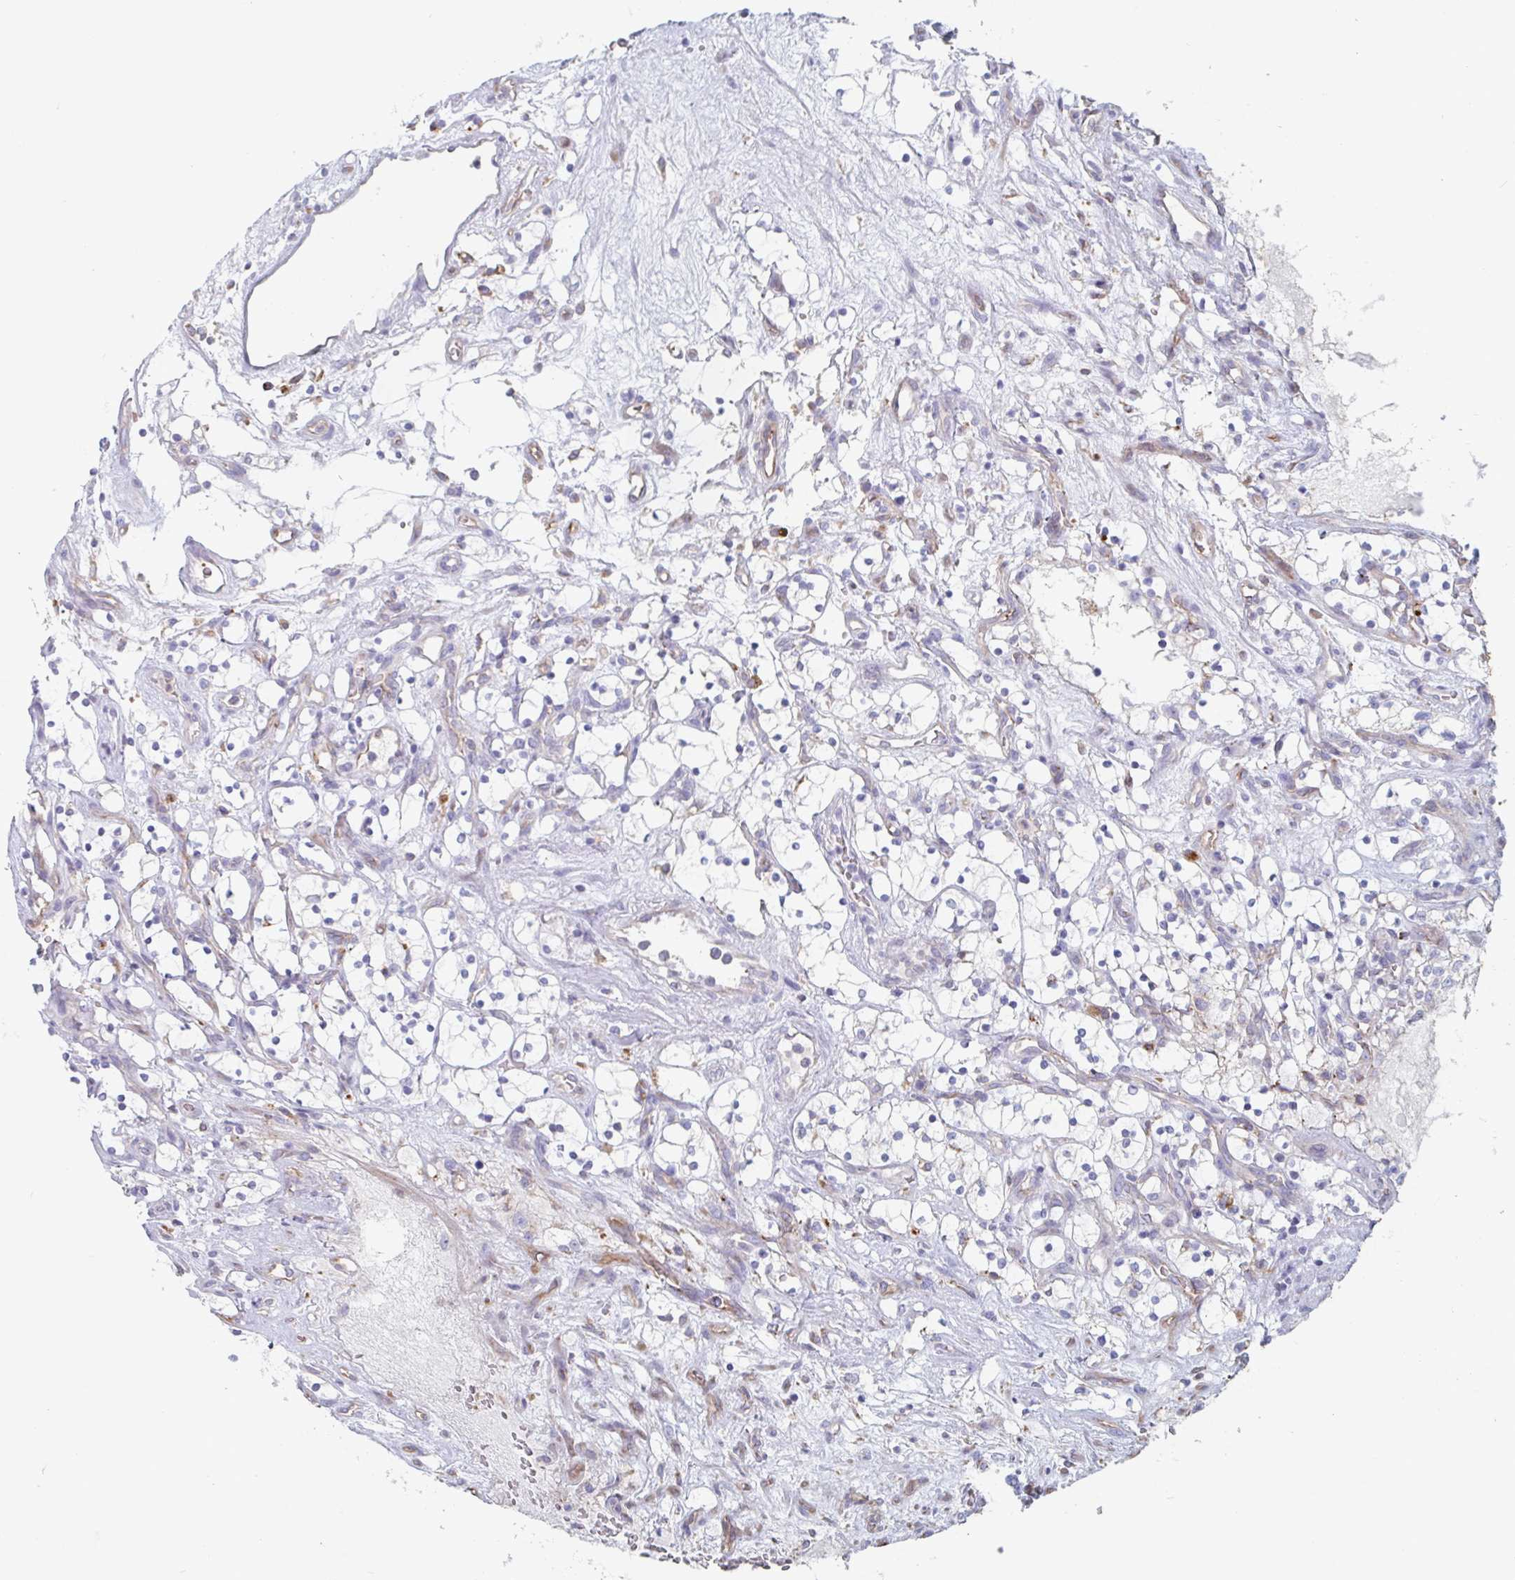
{"staining": {"intensity": "negative", "quantity": "none", "location": "none"}, "tissue": "renal cancer", "cell_type": "Tumor cells", "image_type": "cancer", "snomed": [{"axis": "morphology", "description": "Adenocarcinoma, NOS"}, {"axis": "topography", "description": "Kidney"}], "caption": "IHC of adenocarcinoma (renal) exhibits no staining in tumor cells.", "gene": "MANBA", "patient": {"sex": "female", "age": 69}}